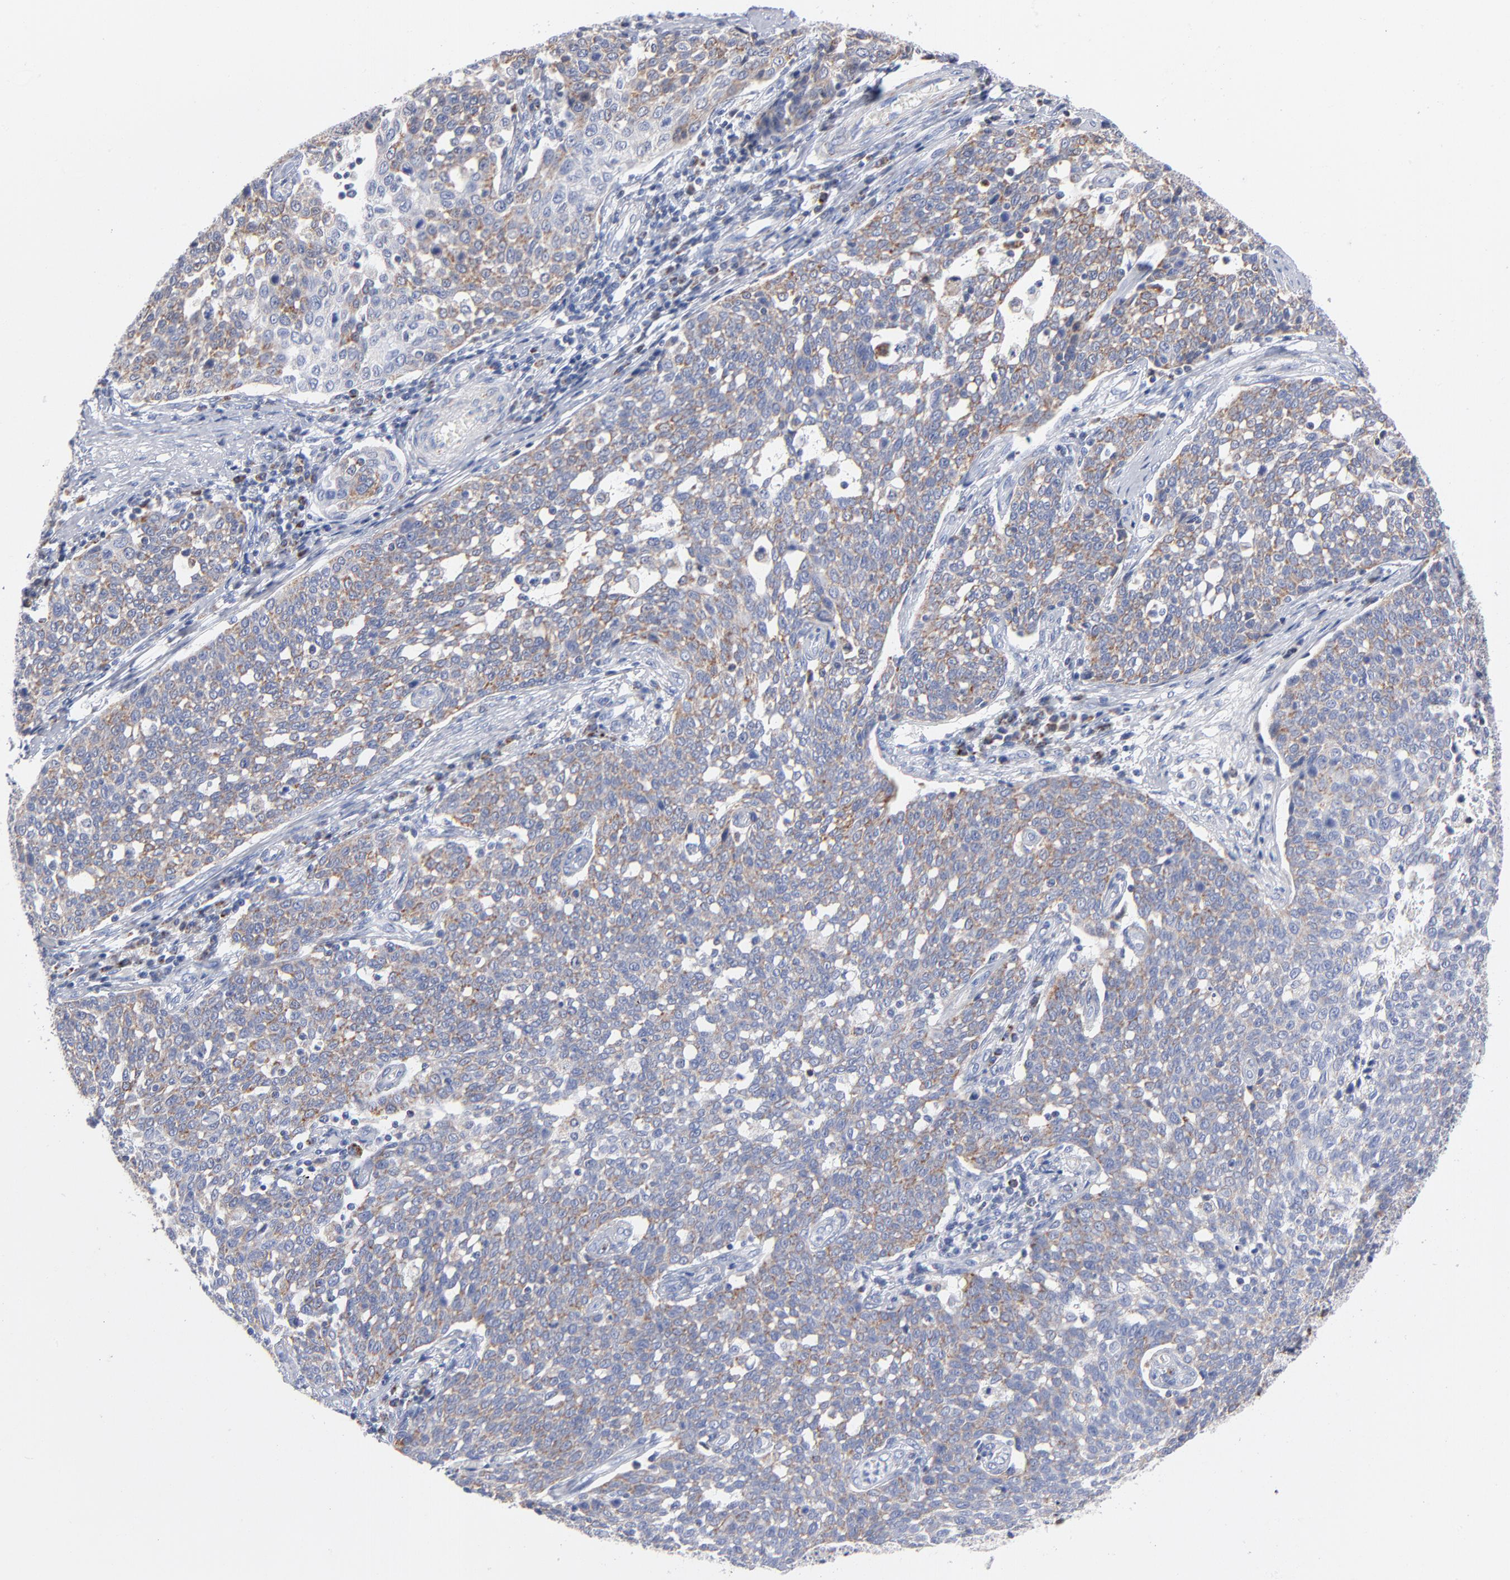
{"staining": {"intensity": "weak", "quantity": "<25%", "location": "cytoplasmic/membranous"}, "tissue": "cervical cancer", "cell_type": "Tumor cells", "image_type": "cancer", "snomed": [{"axis": "morphology", "description": "Squamous cell carcinoma, NOS"}, {"axis": "topography", "description": "Cervix"}], "caption": "IHC image of neoplastic tissue: cervical cancer (squamous cell carcinoma) stained with DAB shows no significant protein staining in tumor cells.", "gene": "CHCHD10", "patient": {"sex": "female", "age": 34}}